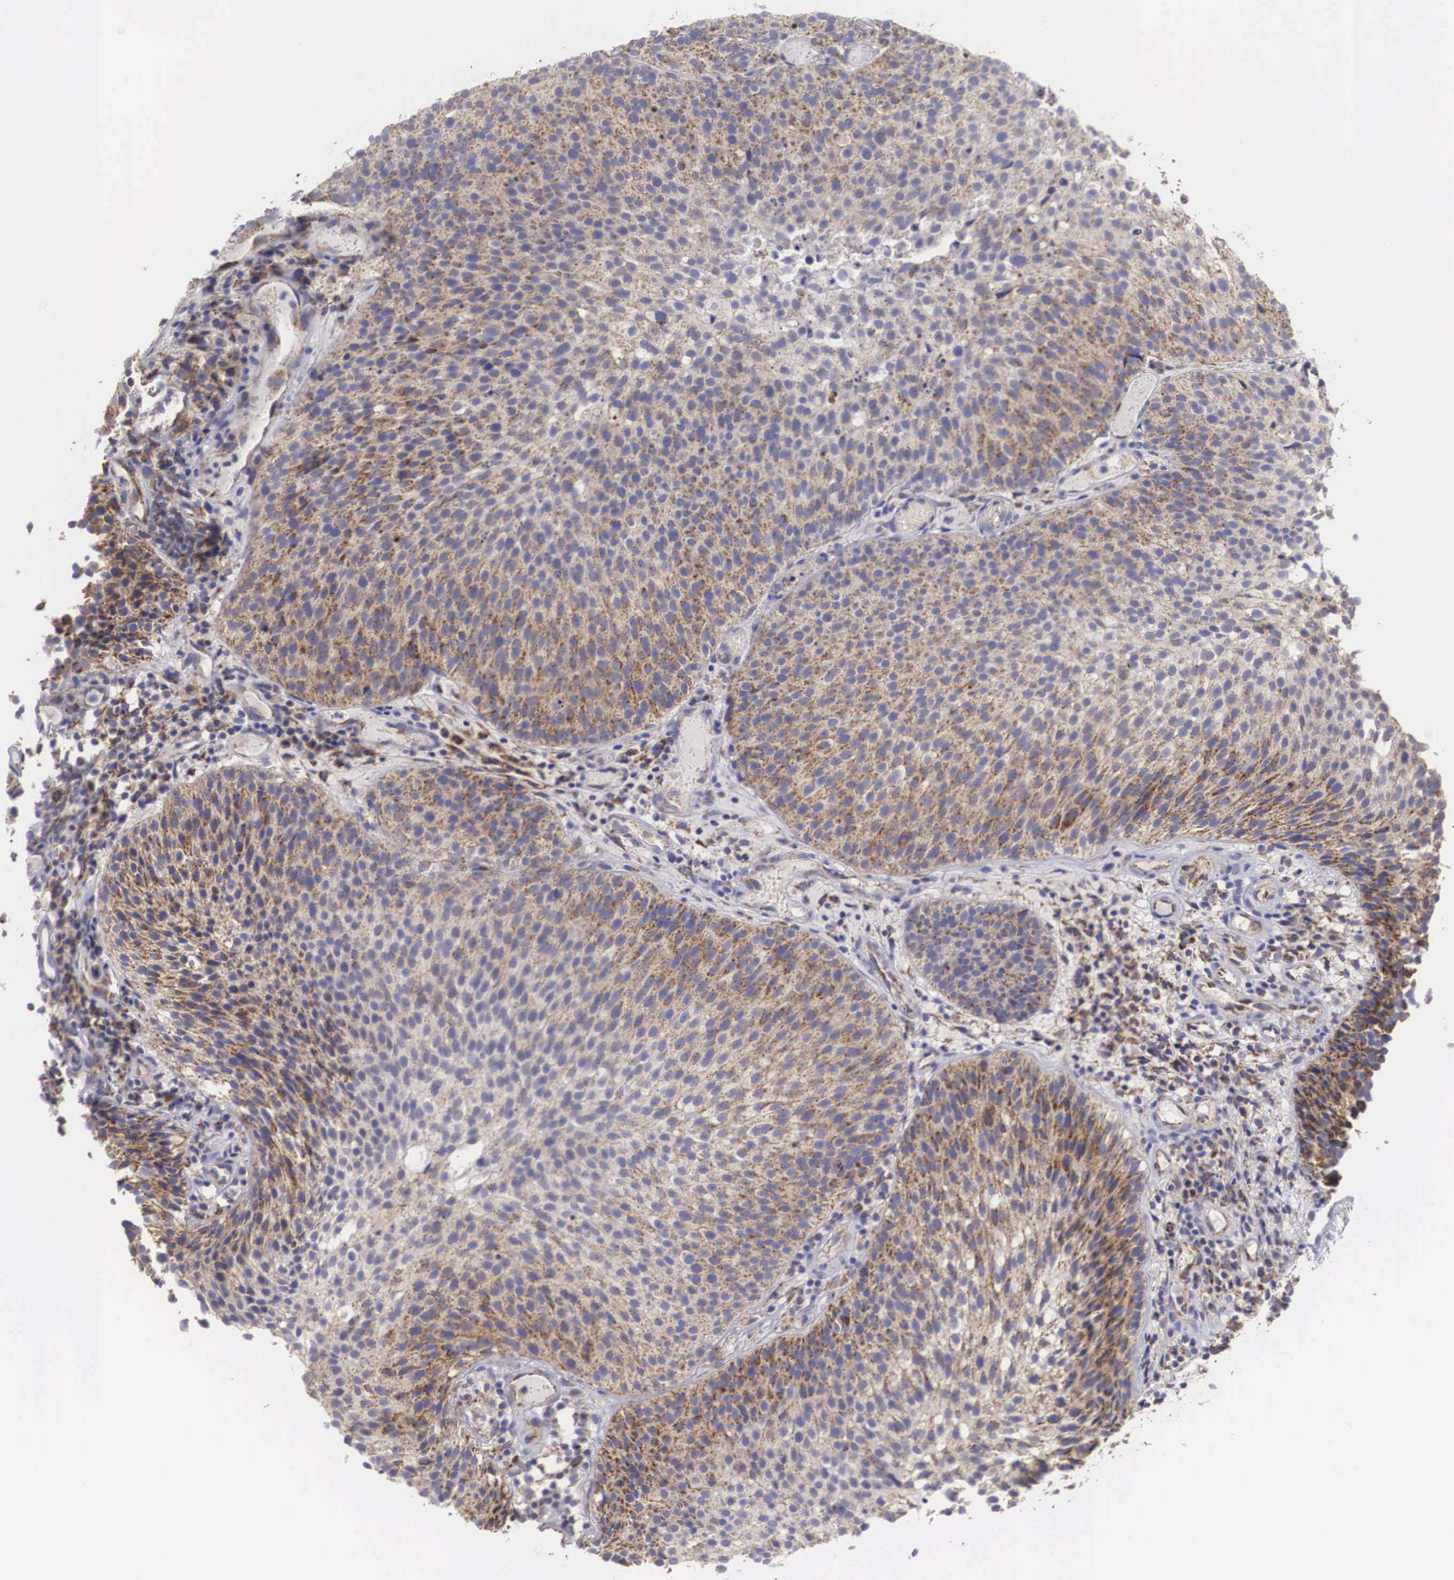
{"staining": {"intensity": "moderate", "quantity": ">75%", "location": "cytoplasmic/membranous"}, "tissue": "urothelial cancer", "cell_type": "Tumor cells", "image_type": "cancer", "snomed": [{"axis": "morphology", "description": "Urothelial carcinoma, Low grade"}, {"axis": "topography", "description": "Urinary bladder"}], "caption": "Tumor cells display moderate cytoplasmic/membranous expression in about >75% of cells in urothelial carcinoma (low-grade). (DAB (3,3'-diaminobenzidine) = brown stain, brightfield microscopy at high magnification).", "gene": "XPNPEP3", "patient": {"sex": "male", "age": 85}}